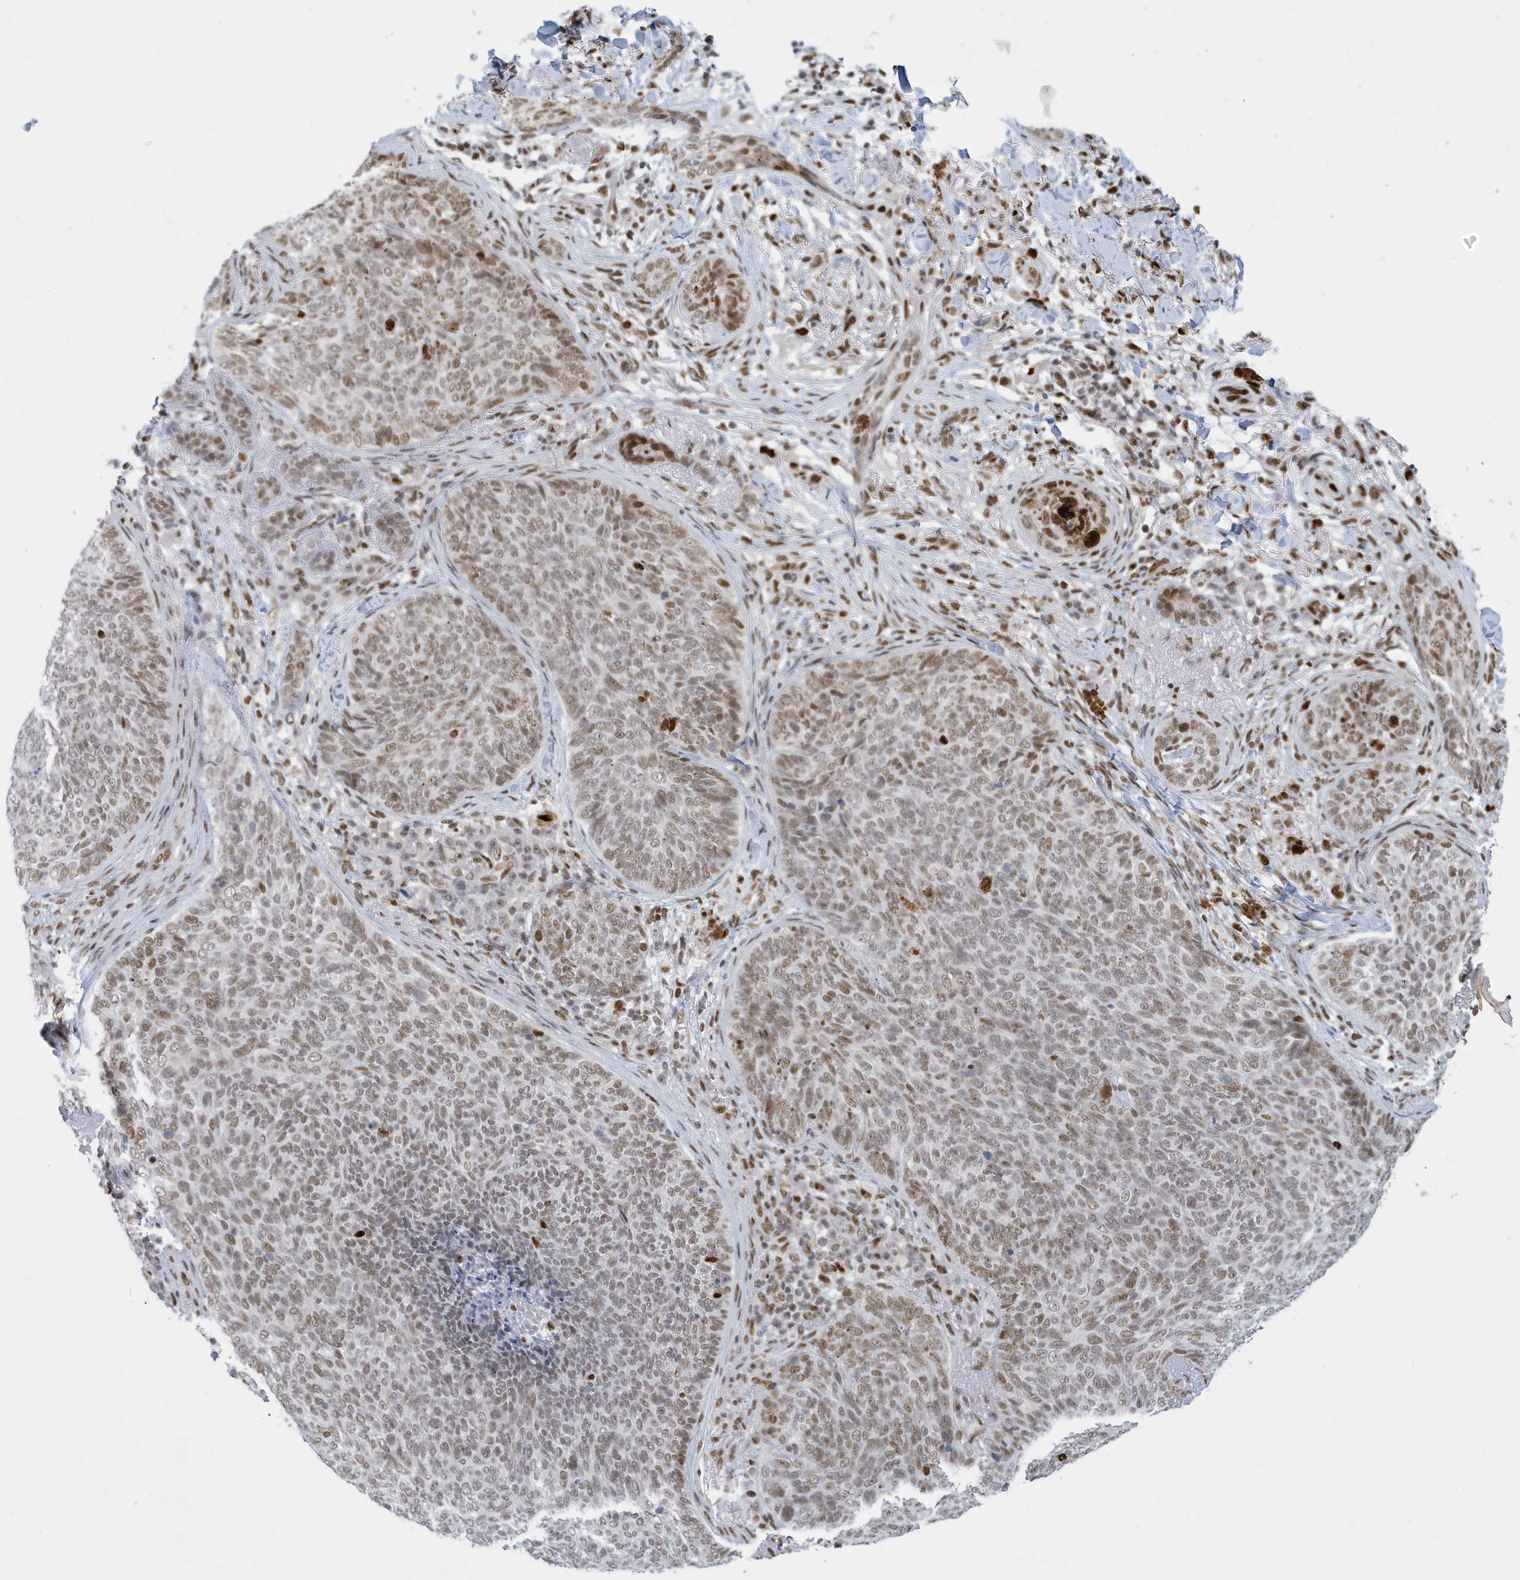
{"staining": {"intensity": "moderate", "quantity": ">75%", "location": "nuclear"}, "tissue": "skin cancer", "cell_type": "Tumor cells", "image_type": "cancer", "snomed": [{"axis": "morphology", "description": "Basal cell carcinoma"}, {"axis": "topography", "description": "Skin"}], "caption": "Skin cancer (basal cell carcinoma) was stained to show a protein in brown. There is medium levels of moderate nuclear positivity in about >75% of tumor cells.", "gene": "PCYT1A", "patient": {"sex": "male", "age": 85}}